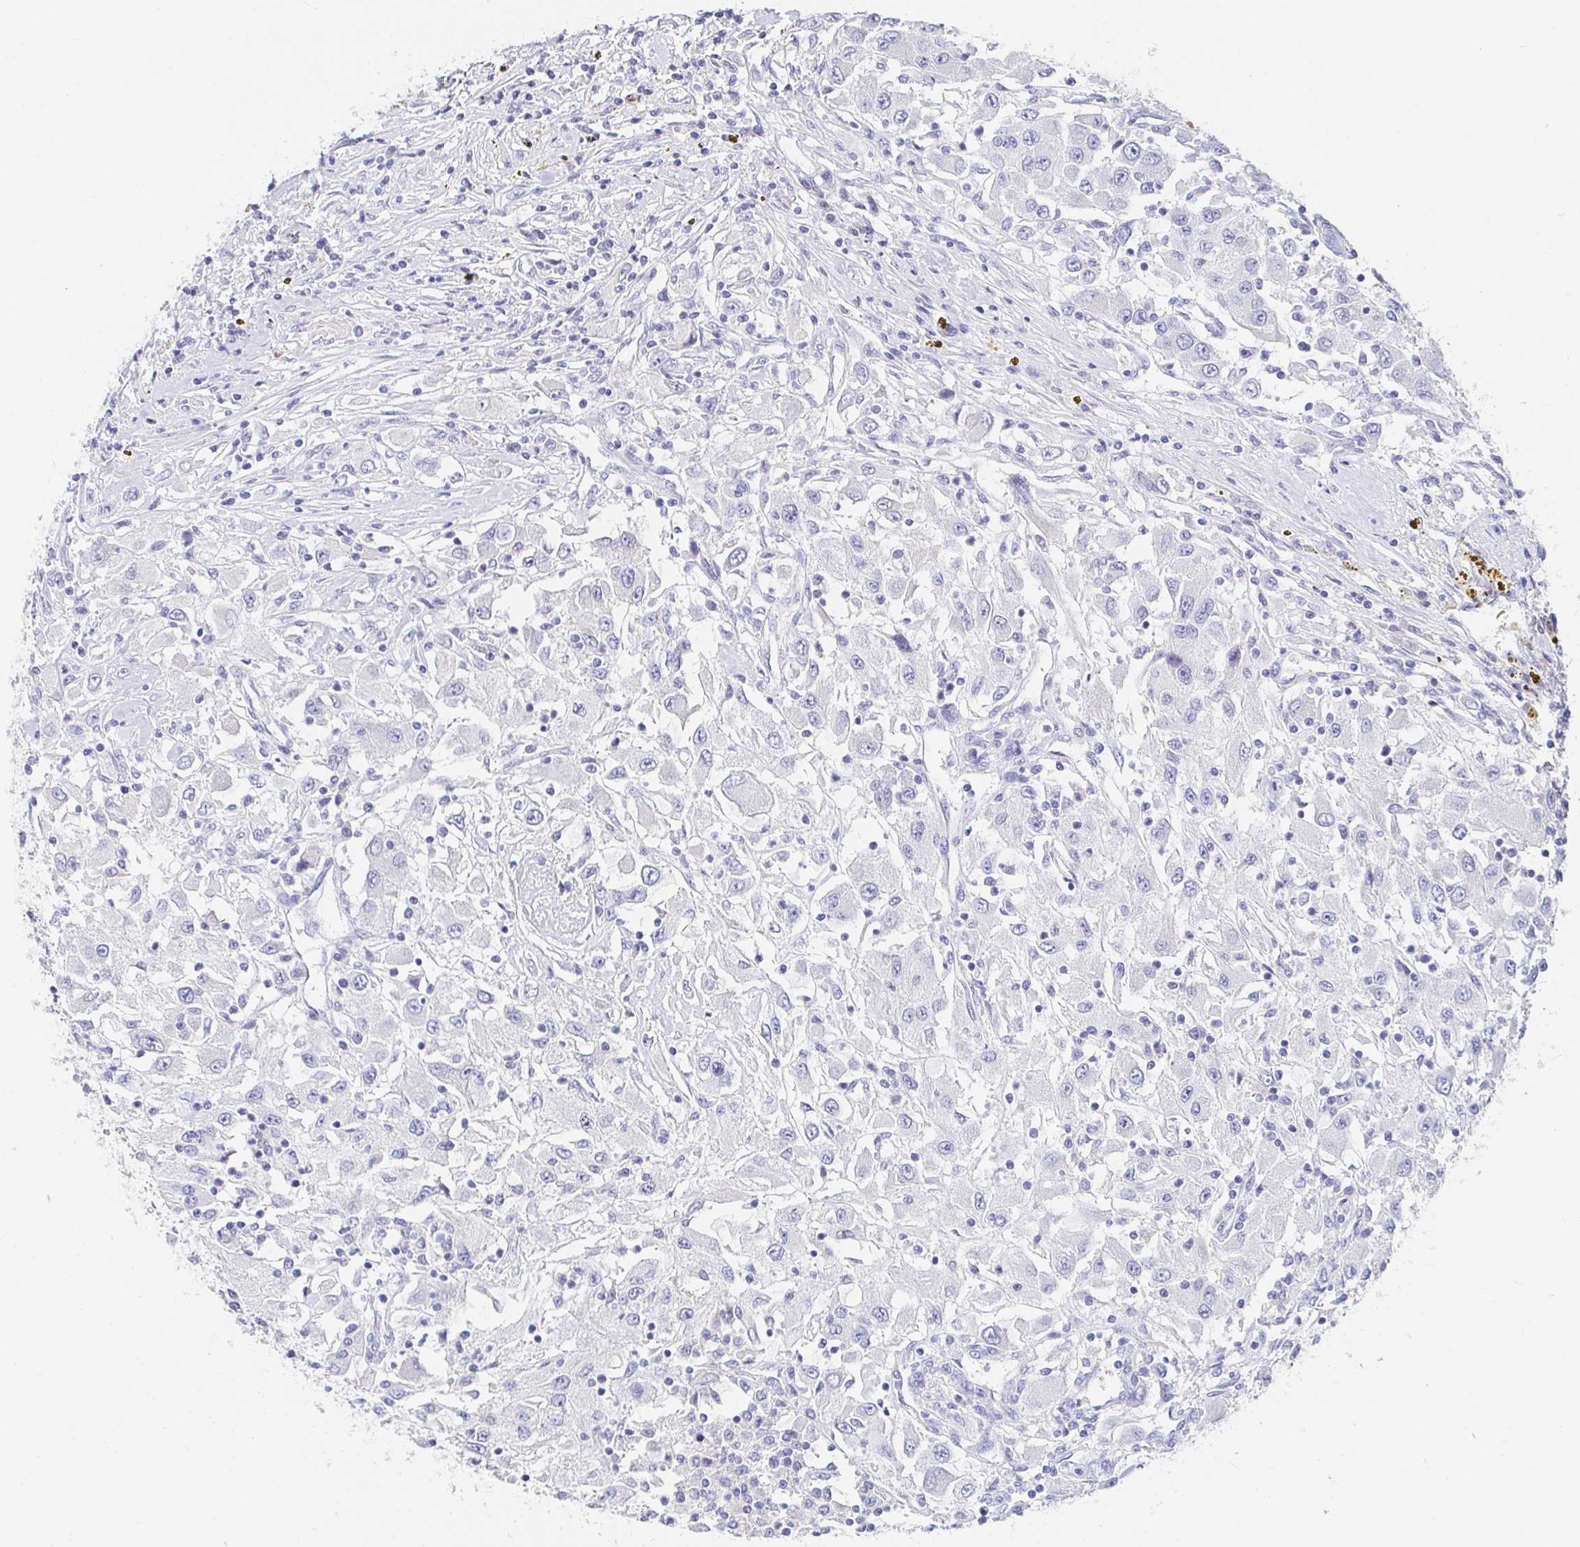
{"staining": {"intensity": "negative", "quantity": "none", "location": "none"}, "tissue": "renal cancer", "cell_type": "Tumor cells", "image_type": "cancer", "snomed": [{"axis": "morphology", "description": "Adenocarcinoma, NOS"}, {"axis": "topography", "description": "Kidney"}], "caption": "Immunohistochemistry photomicrograph of human renal adenocarcinoma stained for a protein (brown), which demonstrates no expression in tumor cells.", "gene": "PDE6B", "patient": {"sex": "female", "age": 67}}